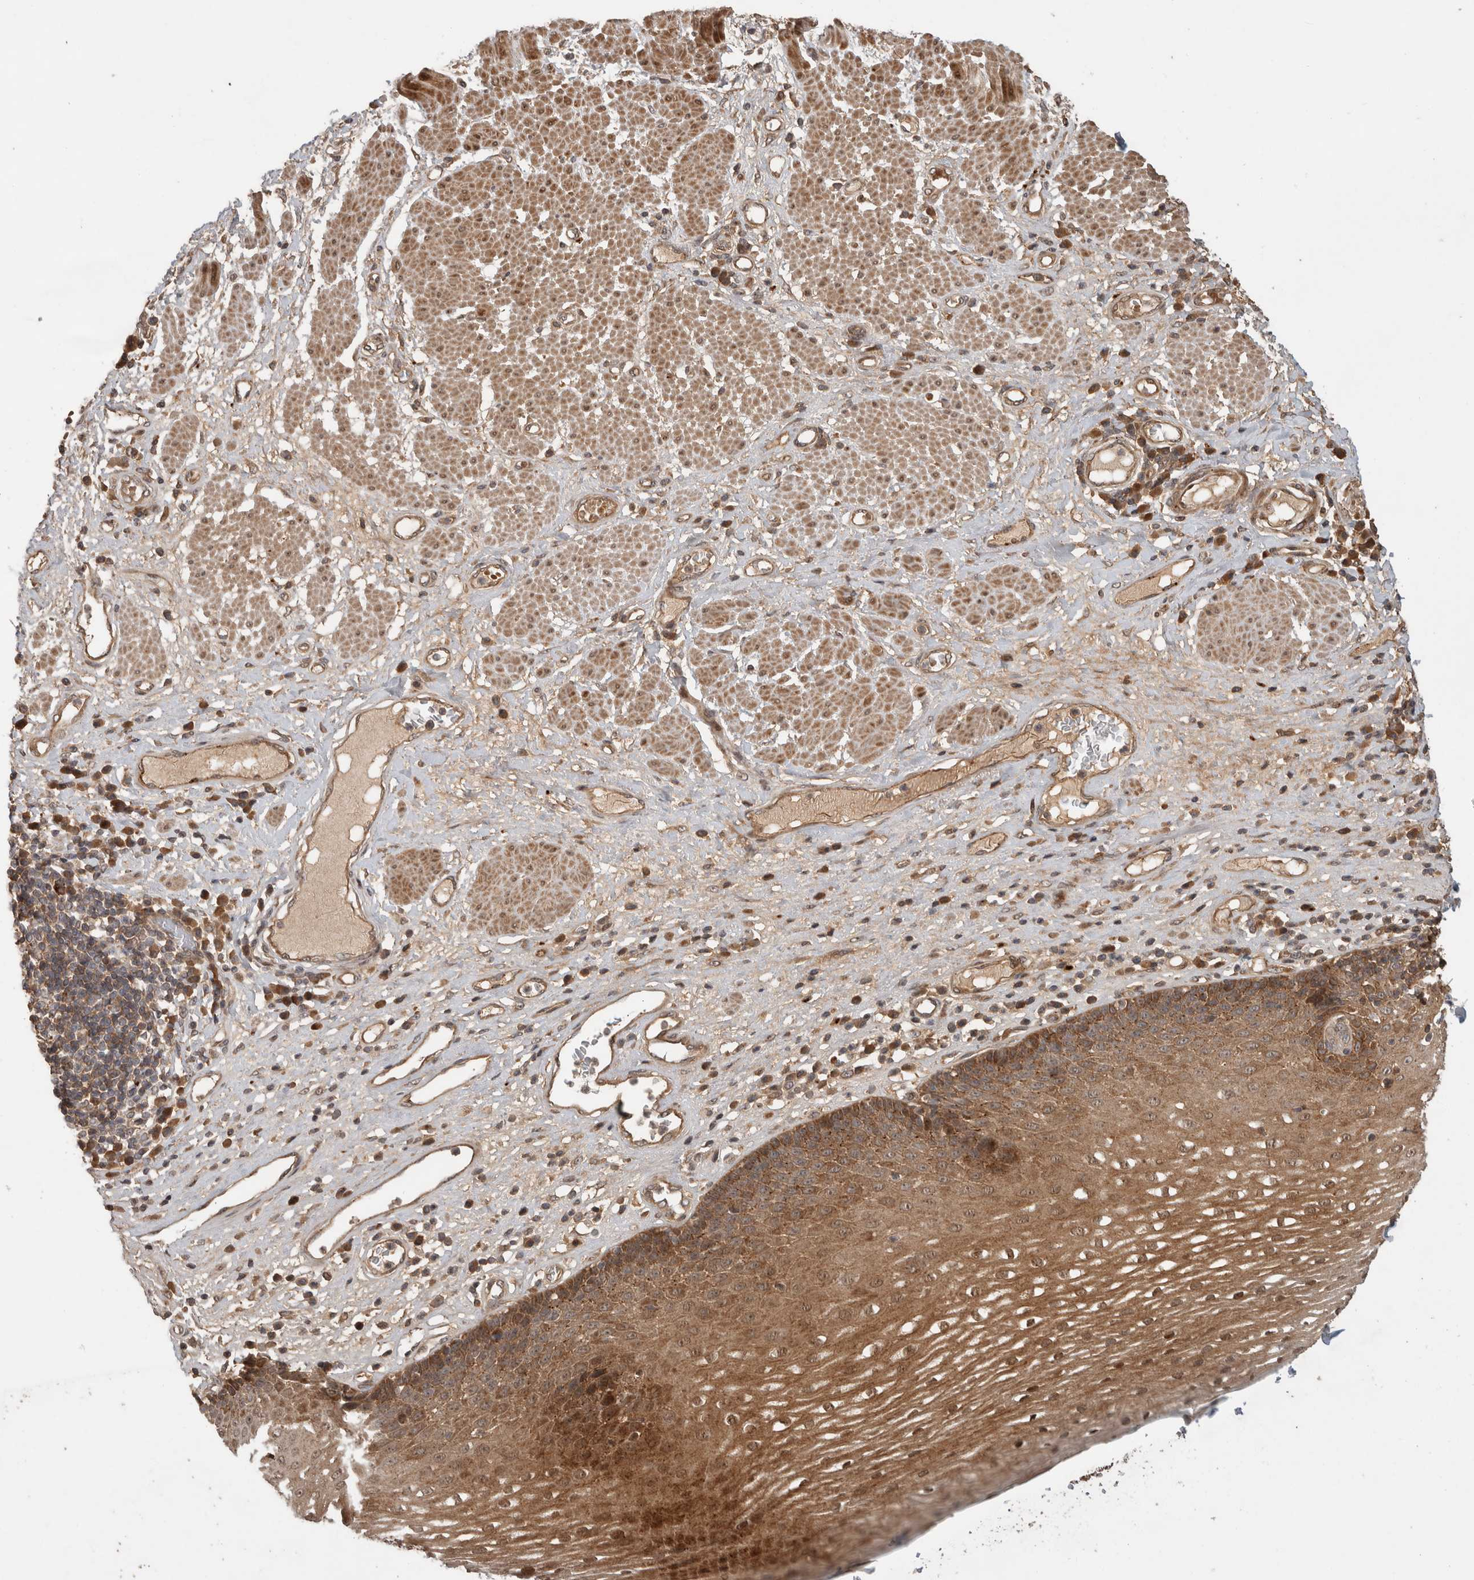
{"staining": {"intensity": "strong", "quantity": ">75%", "location": "cytoplasmic/membranous,nuclear"}, "tissue": "esophagus", "cell_type": "Squamous epithelial cells", "image_type": "normal", "snomed": [{"axis": "morphology", "description": "Normal tissue, NOS"}, {"axis": "morphology", "description": "Adenocarcinoma, NOS"}, {"axis": "topography", "description": "Esophagus"}], "caption": "Squamous epithelial cells exhibit high levels of strong cytoplasmic/membranous,nuclear expression in about >75% of cells in unremarkable human esophagus.", "gene": "PITPNC1", "patient": {"sex": "male", "age": 62}}